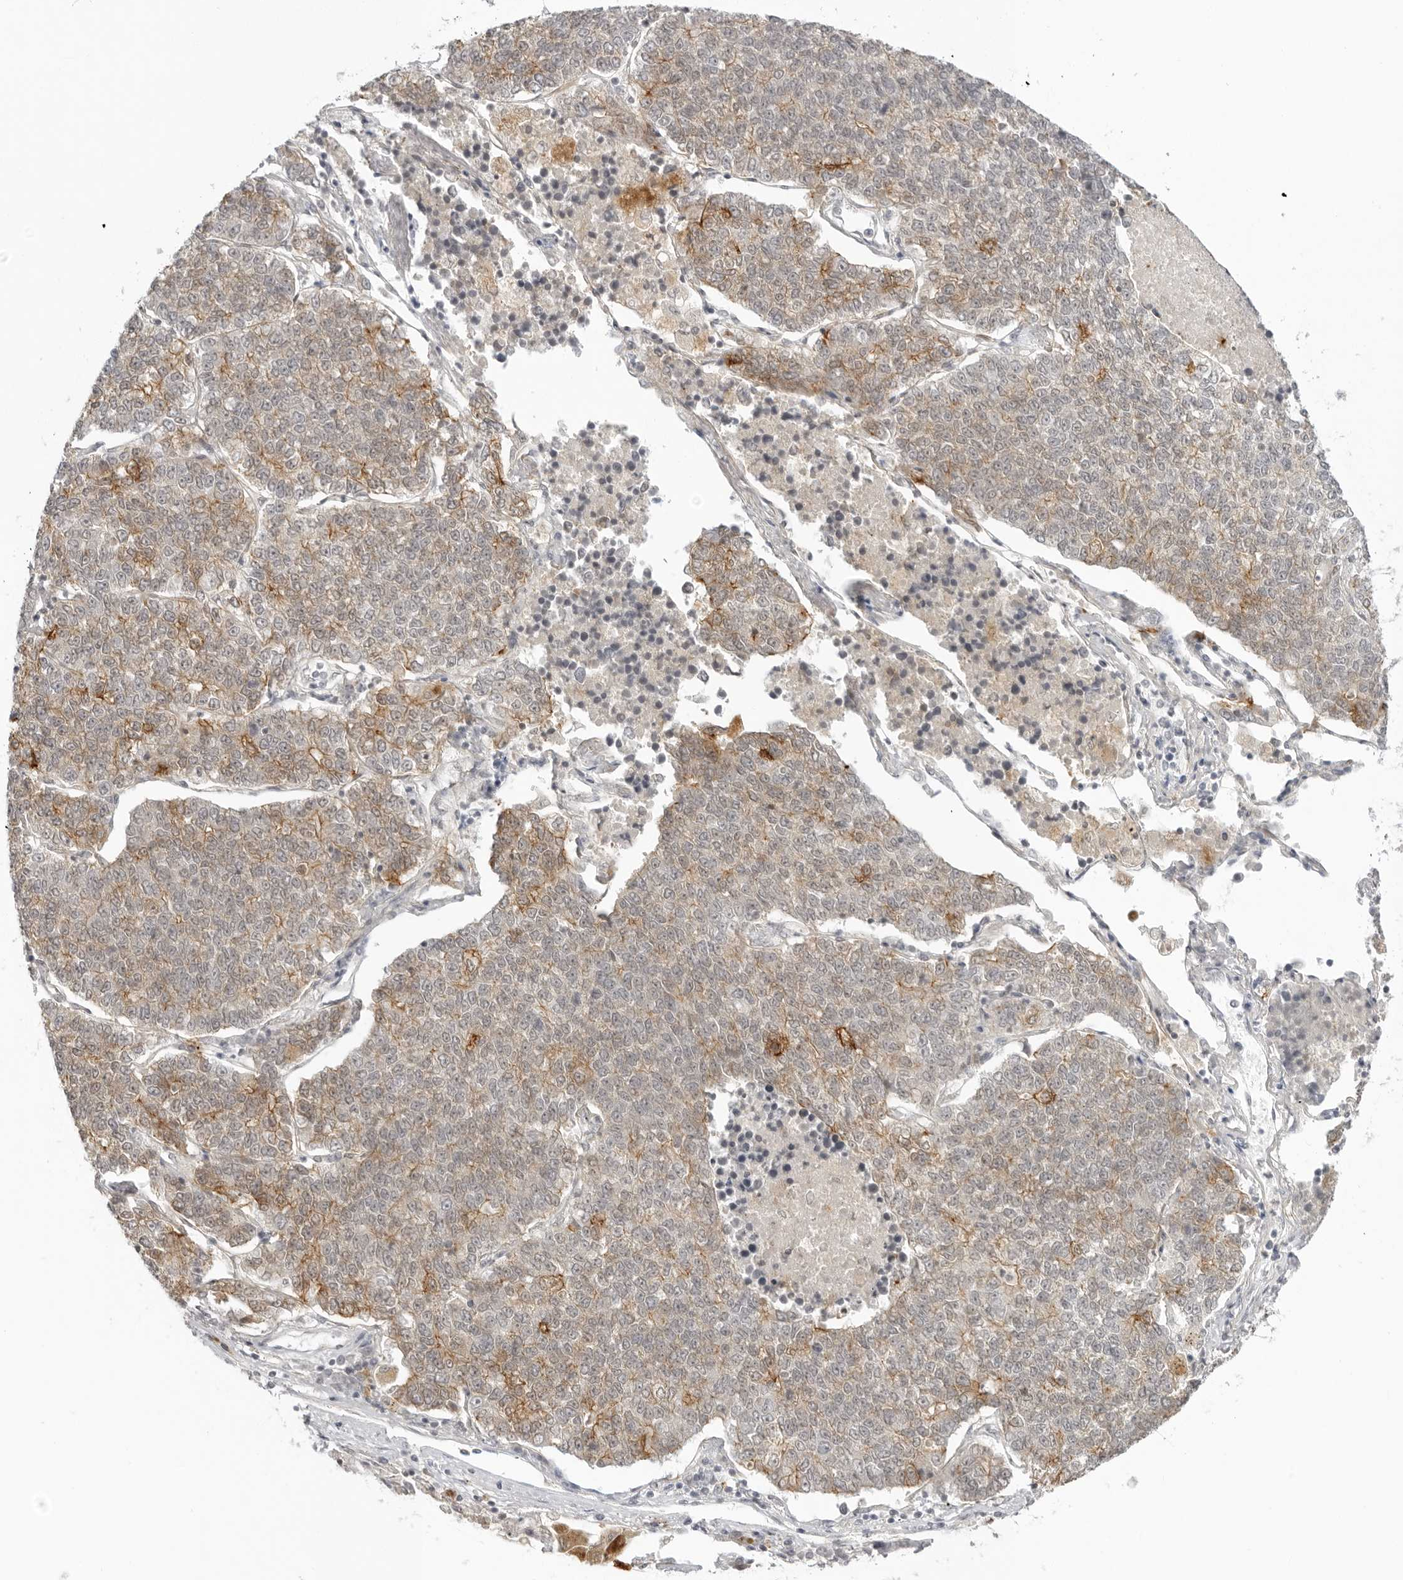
{"staining": {"intensity": "moderate", "quantity": ">75%", "location": "cytoplasmic/membranous"}, "tissue": "lung cancer", "cell_type": "Tumor cells", "image_type": "cancer", "snomed": [{"axis": "morphology", "description": "Adenocarcinoma, NOS"}, {"axis": "topography", "description": "Lung"}], "caption": "Protein expression analysis of lung cancer (adenocarcinoma) exhibits moderate cytoplasmic/membranous expression in approximately >75% of tumor cells.", "gene": "TRAPPC3", "patient": {"sex": "male", "age": 49}}